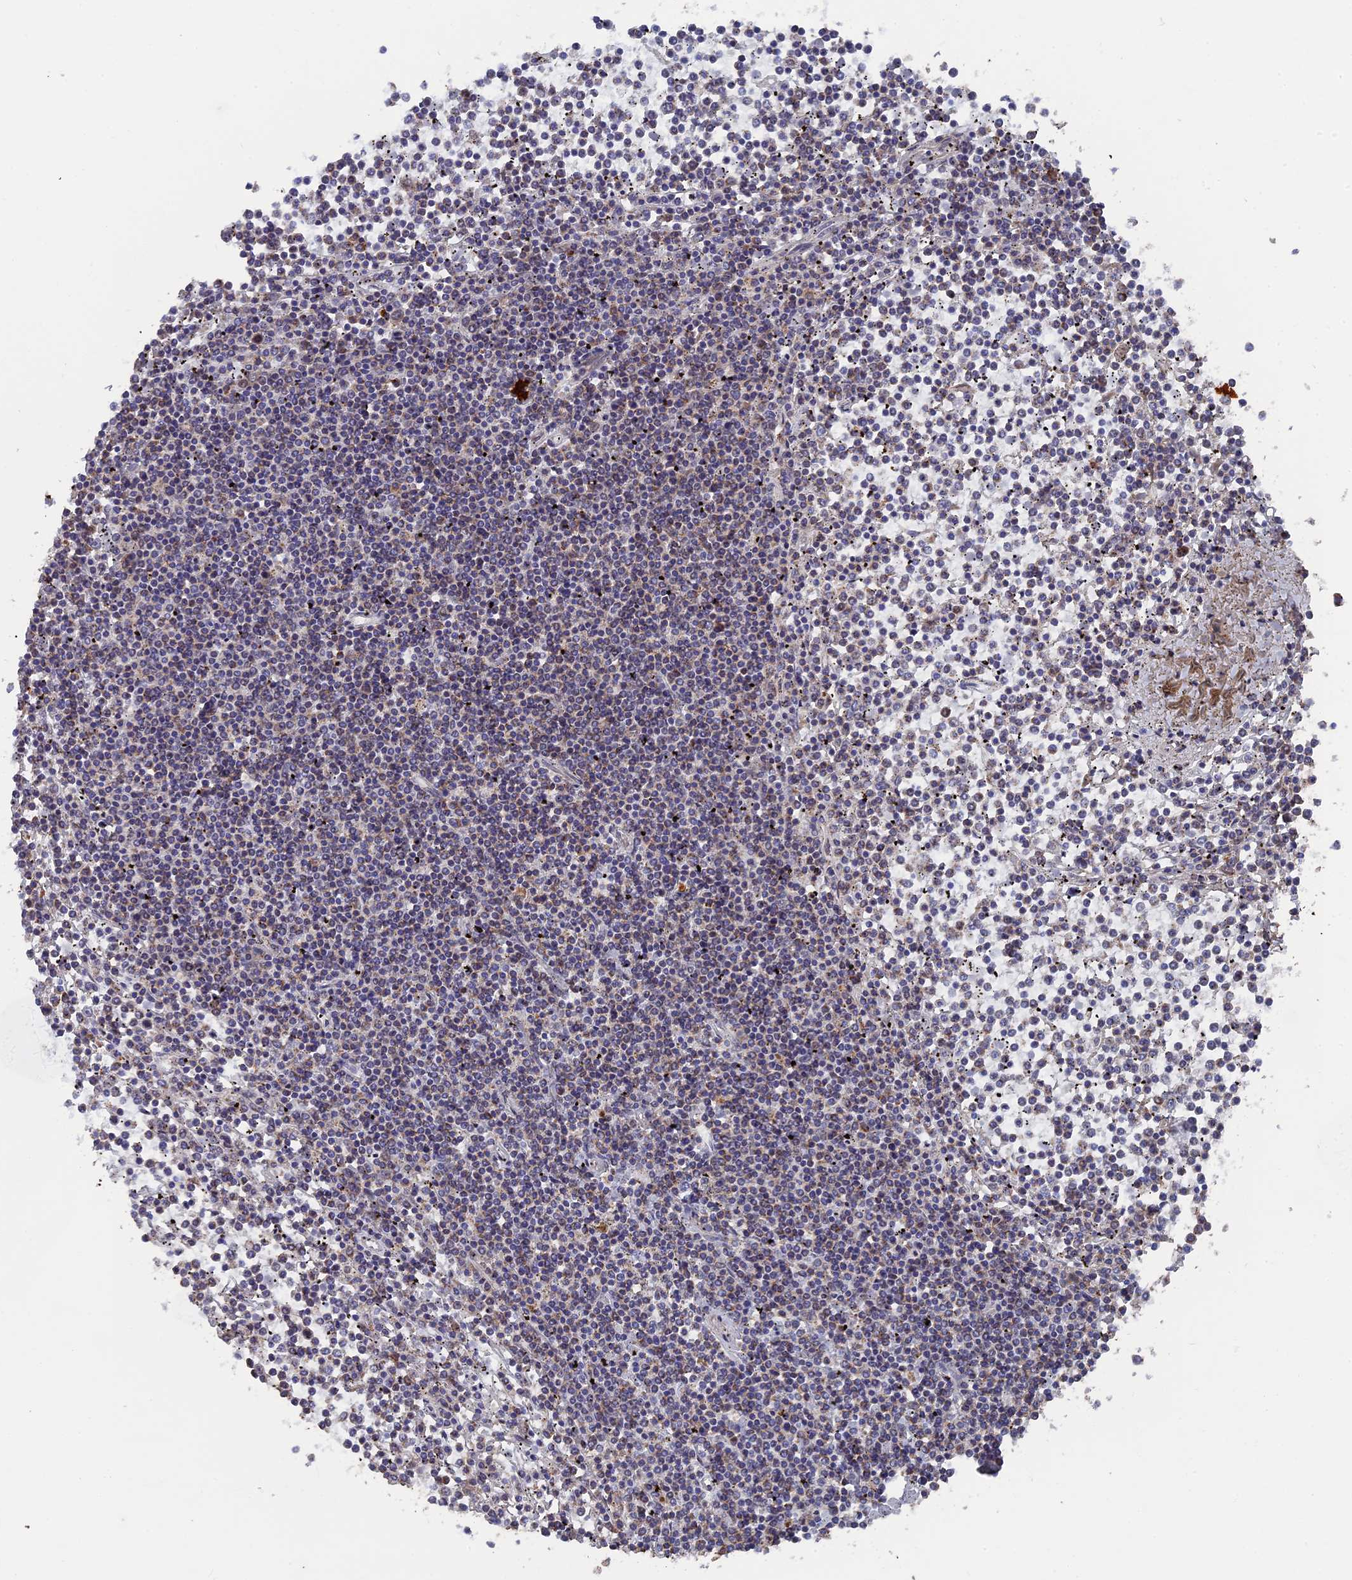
{"staining": {"intensity": "moderate", "quantity": "<25%", "location": "cytoplasmic/membranous"}, "tissue": "lymphoma", "cell_type": "Tumor cells", "image_type": "cancer", "snomed": [{"axis": "morphology", "description": "Malignant lymphoma, non-Hodgkin's type, Low grade"}, {"axis": "topography", "description": "Spleen"}], "caption": "Protein positivity by IHC shows moderate cytoplasmic/membranous staining in approximately <25% of tumor cells in lymphoma. Ihc stains the protein of interest in brown and the nuclei are stained blue.", "gene": "SMG9", "patient": {"sex": "female", "age": 19}}